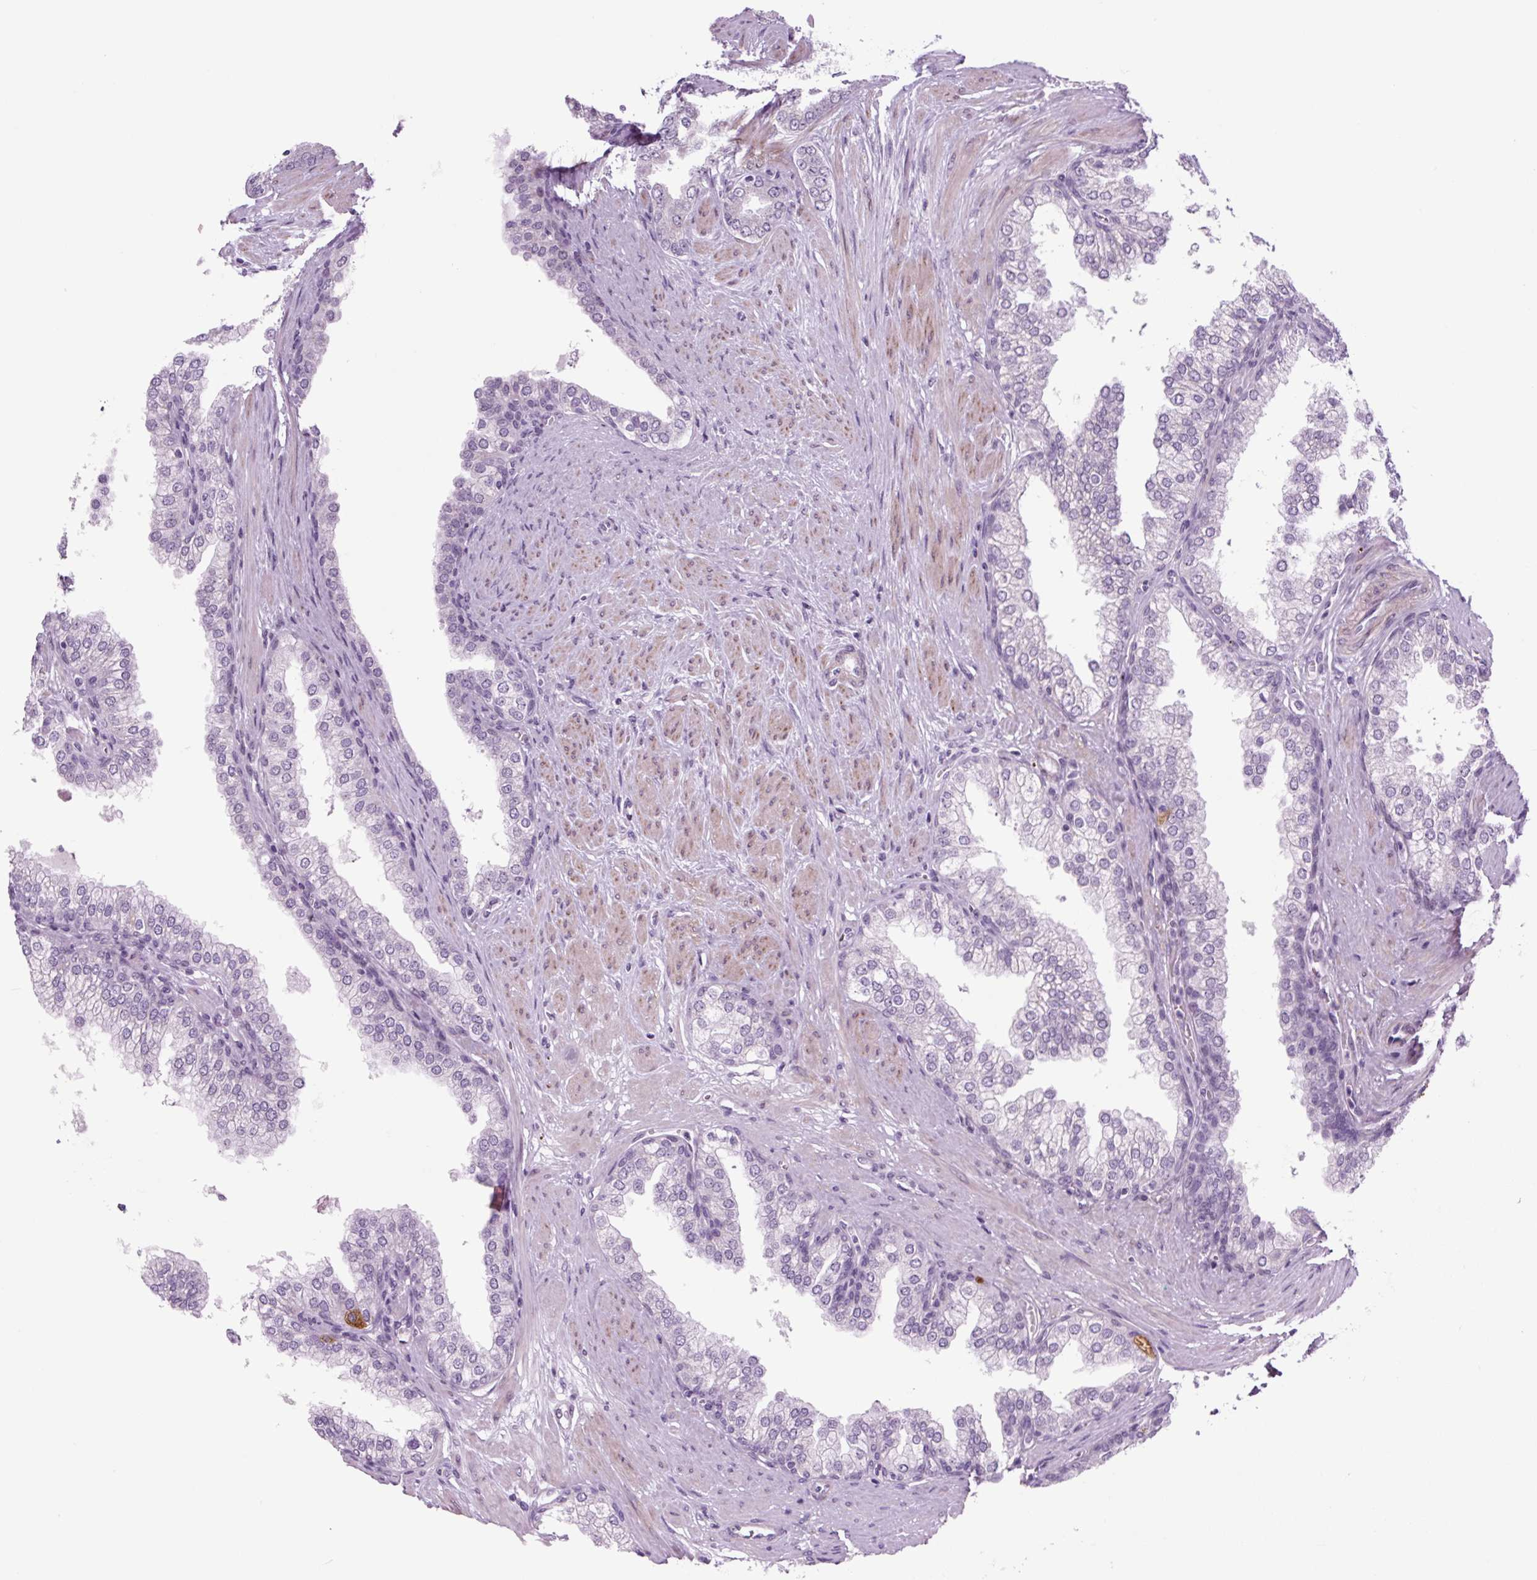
{"staining": {"intensity": "negative", "quantity": "none", "location": "none"}, "tissue": "prostate cancer", "cell_type": "Tumor cells", "image_type": "cancer", "snomed": [{"axis": "morphology", "description": "Adenocarcinoma, Low grade"}, {"axis": "topography", "description": "Prostate"}], "caption": "Immunohistochemical staining of human prostate cancer (adenocarcinoma (low-grade)) displays no significant expression in tumor cells. (DAB immunohistochemistry with hematoxylin counter stain).", "gene": "RRS1", "patient": {"sex": "male", "age": 42}}